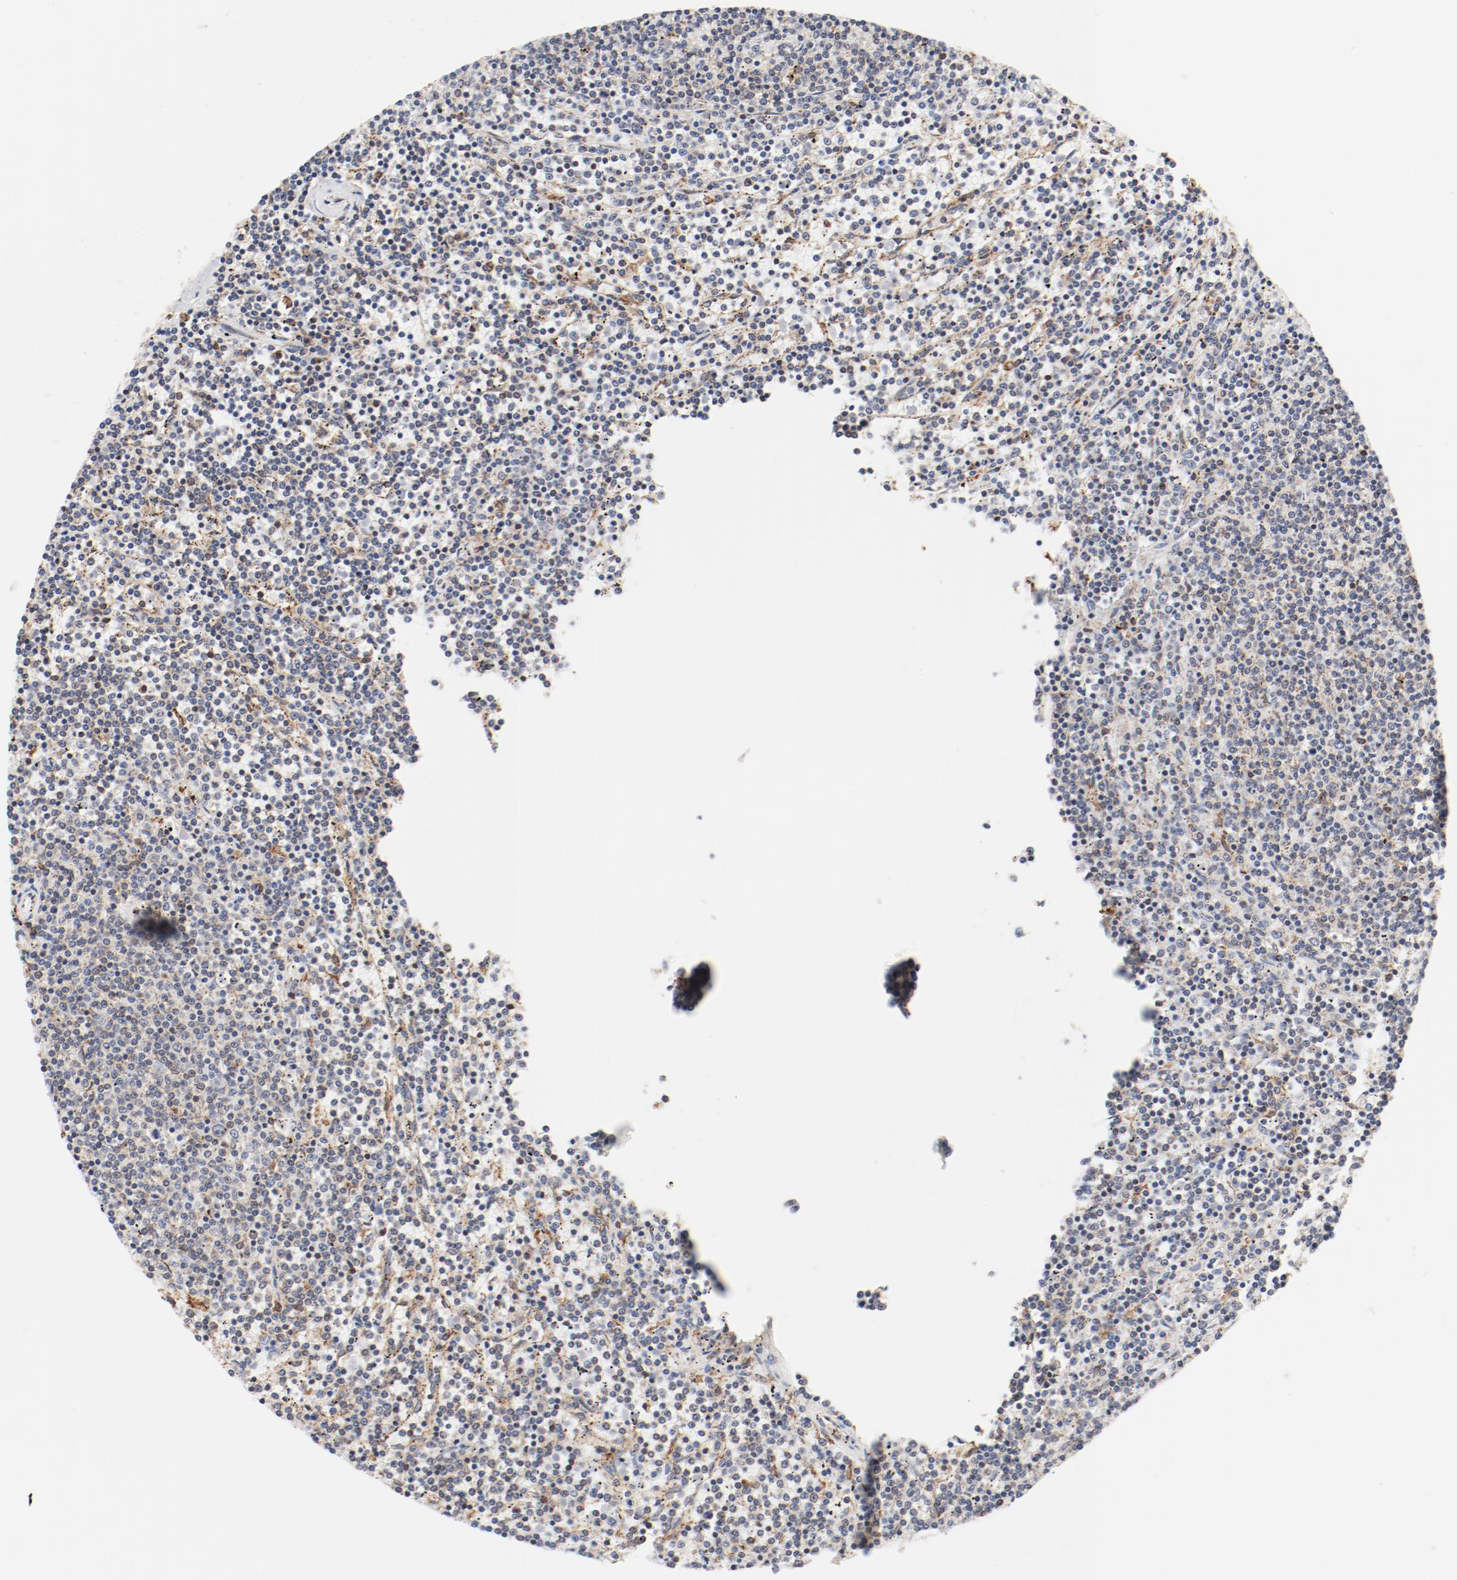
{"staining": {"intensity": "moderate", "quantity": "<25%", "location": "cytoplasmic/membranous"}, "tissue": "lymphoma", "cell_type": "Tumor cells", "image_type": "cancer", "snomed": [{"axis": "morphology", "description": "Malignant lymphoma, non-Hodgkin's type, Low grade"}, {"axis": "topography", "description": "Spleen"}], "caption": "Immunohistochemical staining of lymphoma shows low levels of moderate cytoplasmic/membranous positivity in about <25% of tumor cells.", "gene": "PDPK1", "patient": {"sex": "female", "age": 50}}